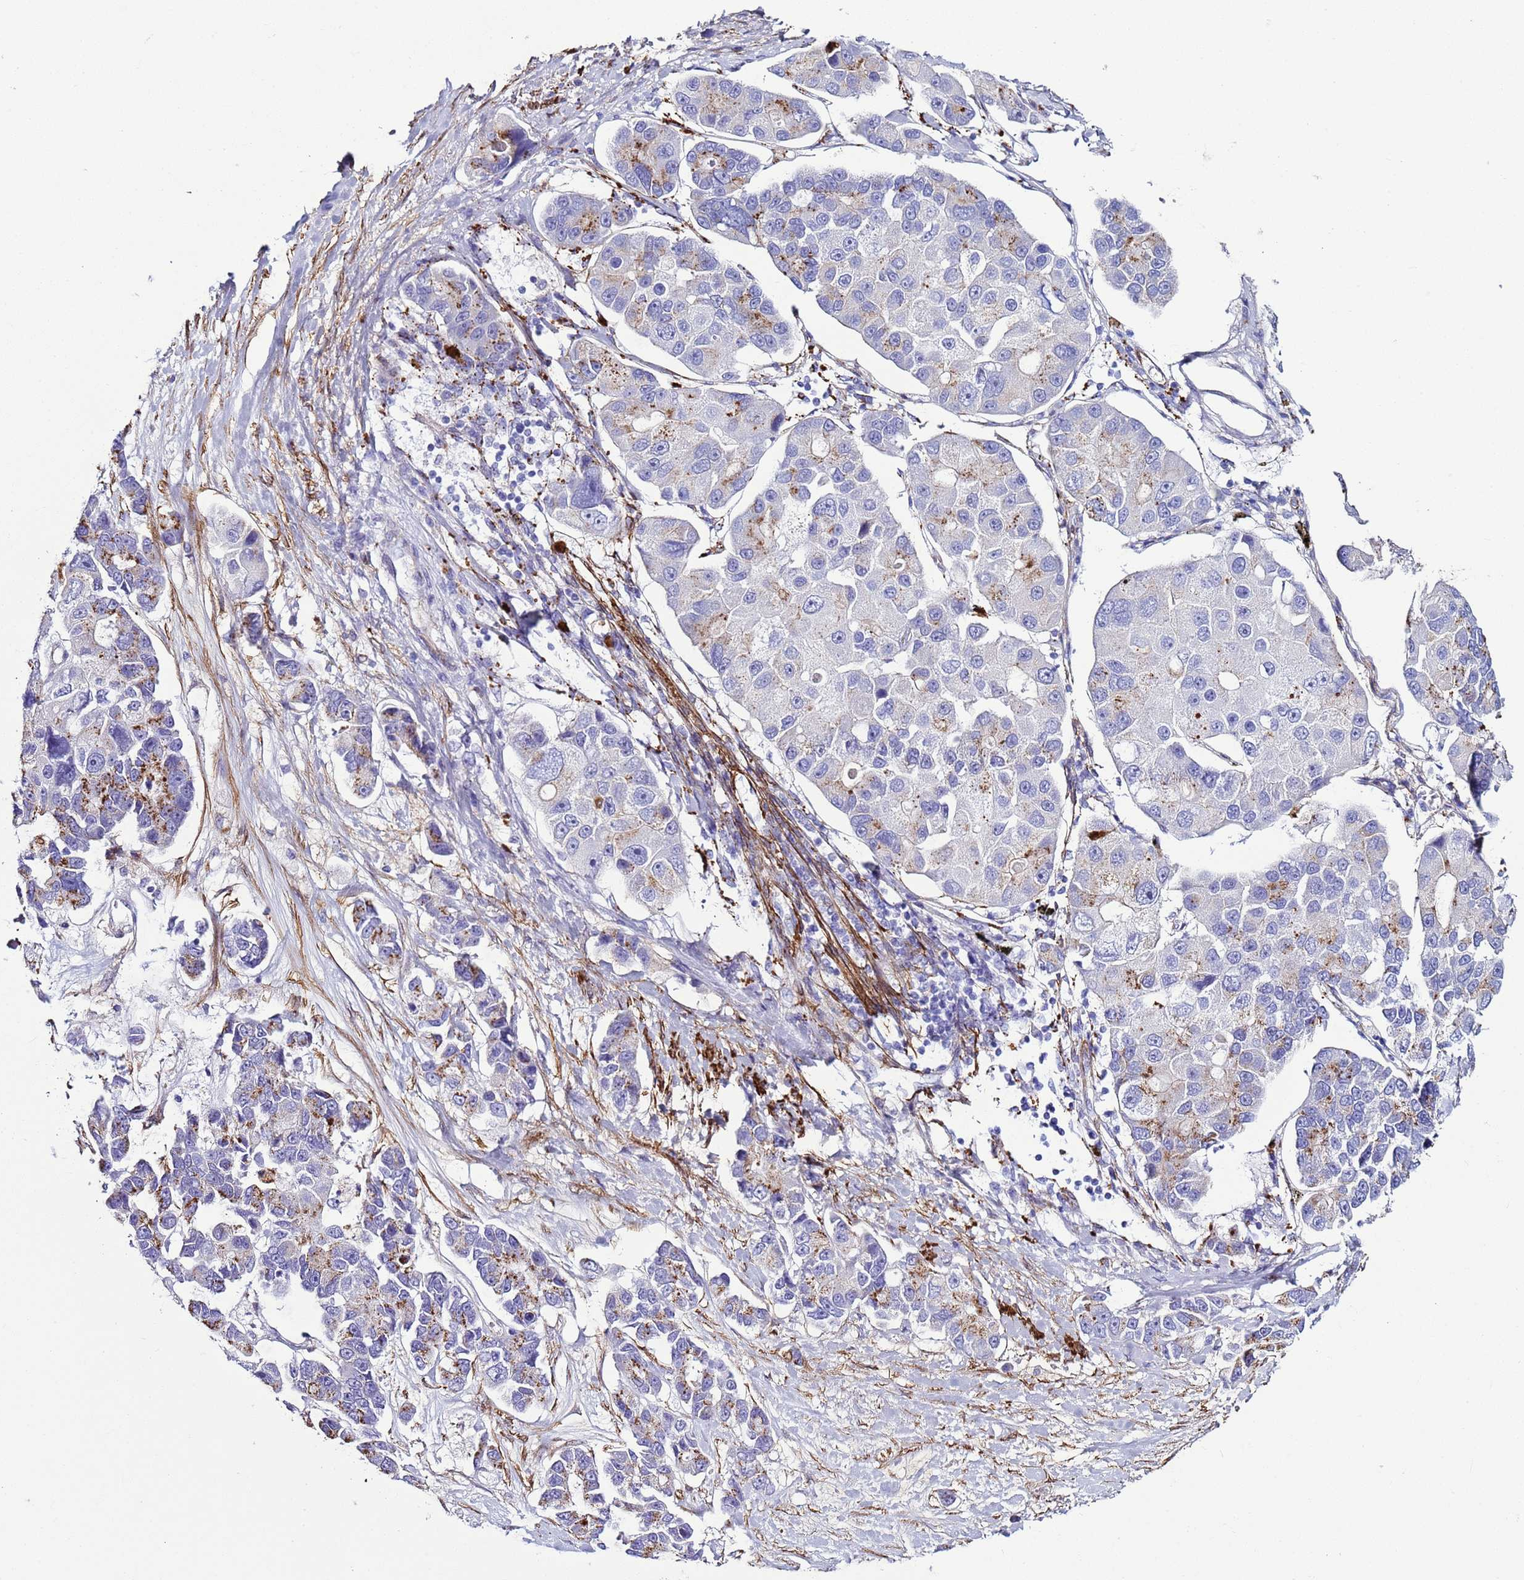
{"staining": {"intensity": "moderate", "quantity": "<25%", "location": "cytoplasmic/membranous"}, "tissue": "lung cancer", "cell_type": "Tumor cells", "image_type": "cancer", "snomed": [{"axis": "morphology", "description": "Adenocarcinoma, NOS"}, {"axis": "topography", "description": "Lung"}], "caption": "High-magnification brightfield microscopy of lung cancer stained with DAB (brown) and counterstained with hematoxylin (blue). tumor cells exhibit moderate cytoplasmic/membranous expression is seen in about<25% of cells.", "gene": "RABL2B", "patient": {"sex": "female", "age": 54}}